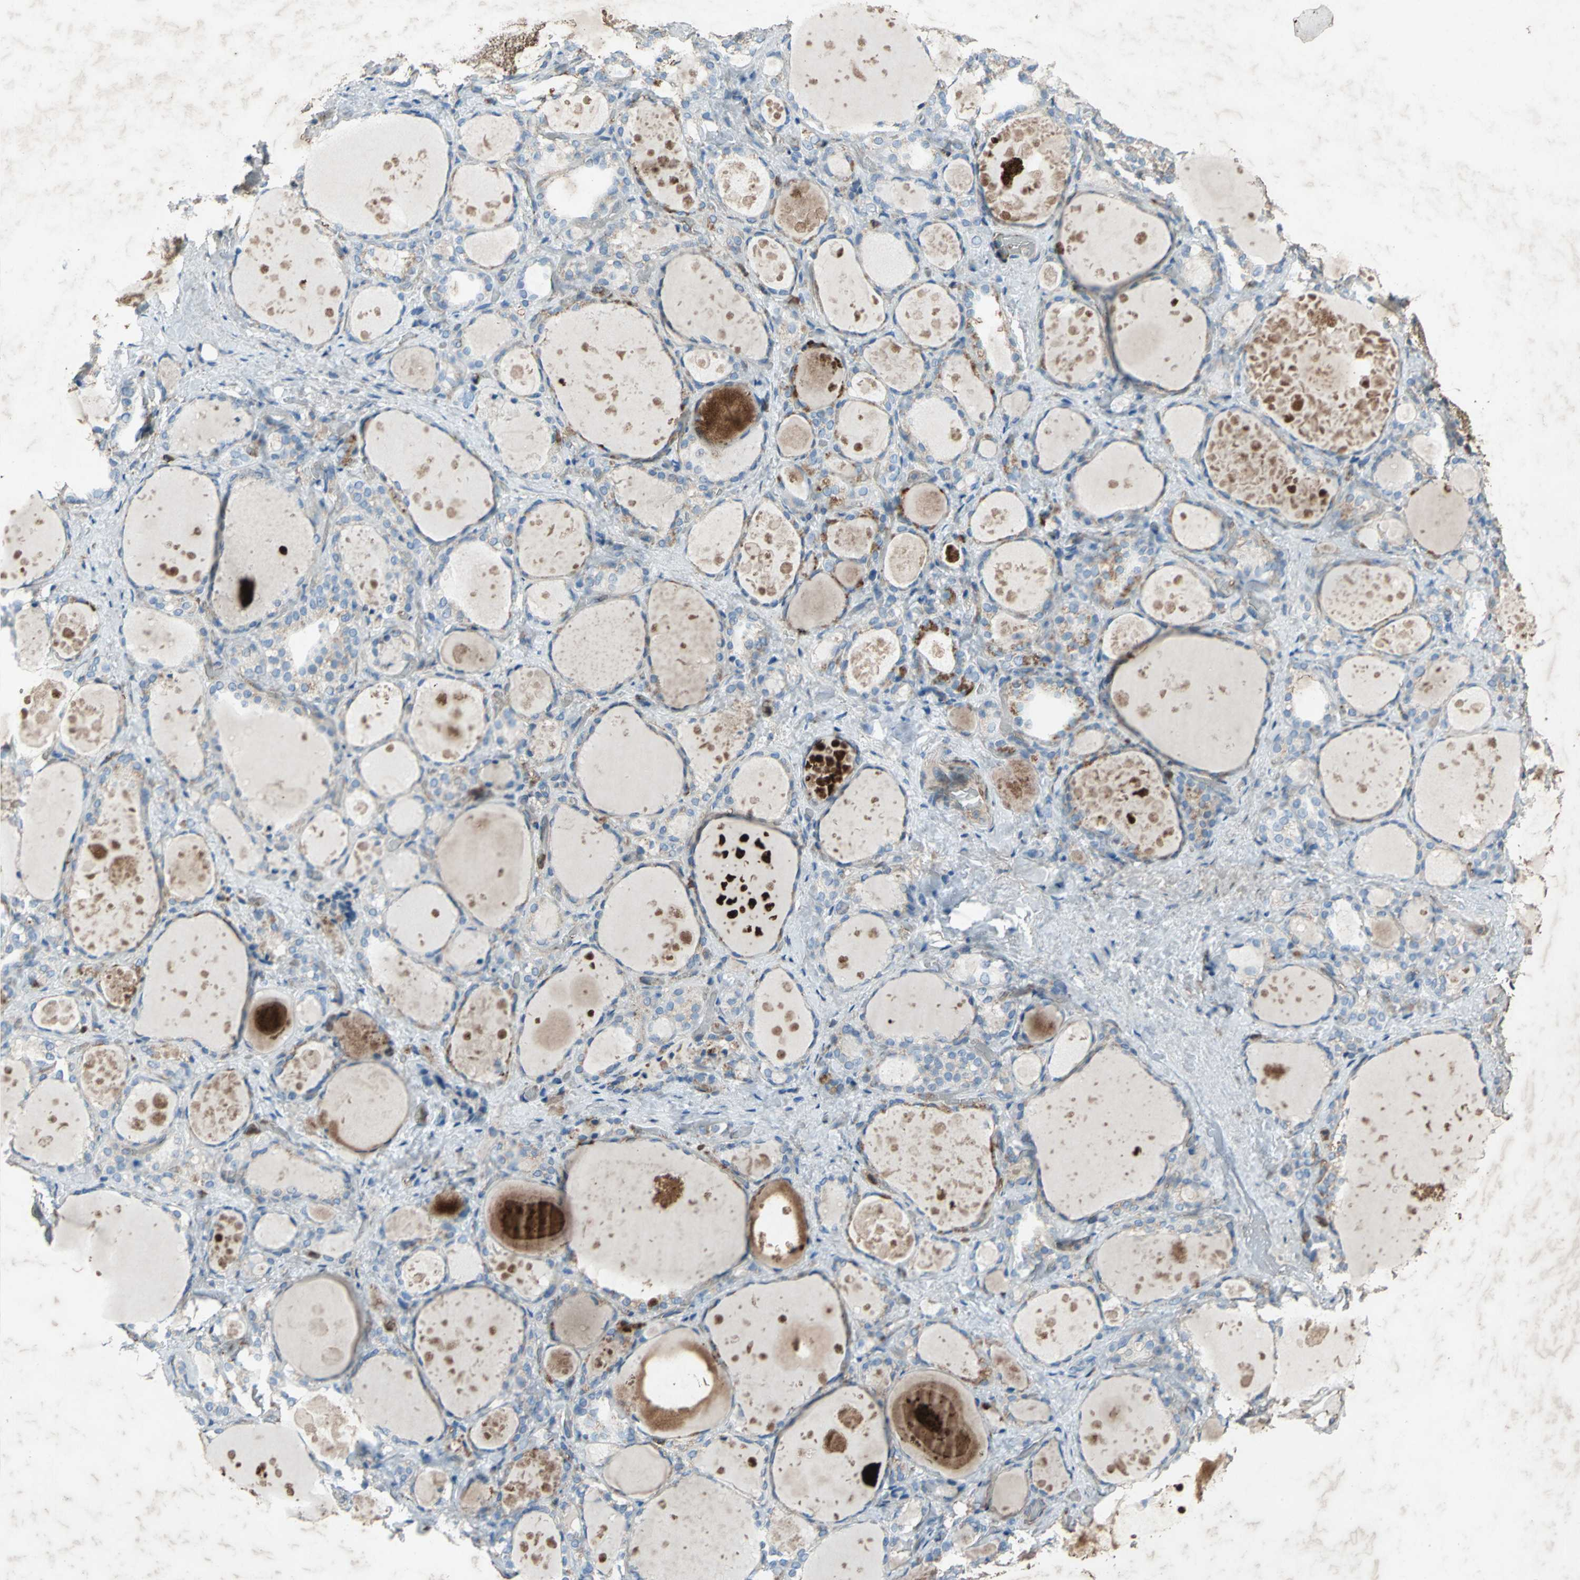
{"staining": {"intensity": "negative", "quantity": ">75%", "location": "cytoplasmic/membranous"}, "tissue": "thyroid gland", "cell_type": "Glandular cells", "image_type": "normal", "snomed": [{"axis": "morphology", "description": "Normal tissue, NOS"}, {"axis": "topography", "description": "Thyroid gland"}], "caption": "An immunohistochemistry photomicrograph of unremarkable thyroid gland is shown. There is no staining in glandular cells of thyroid gland.", "gene": "CCR6", "patient": {"sex": "female", "age": 75}}